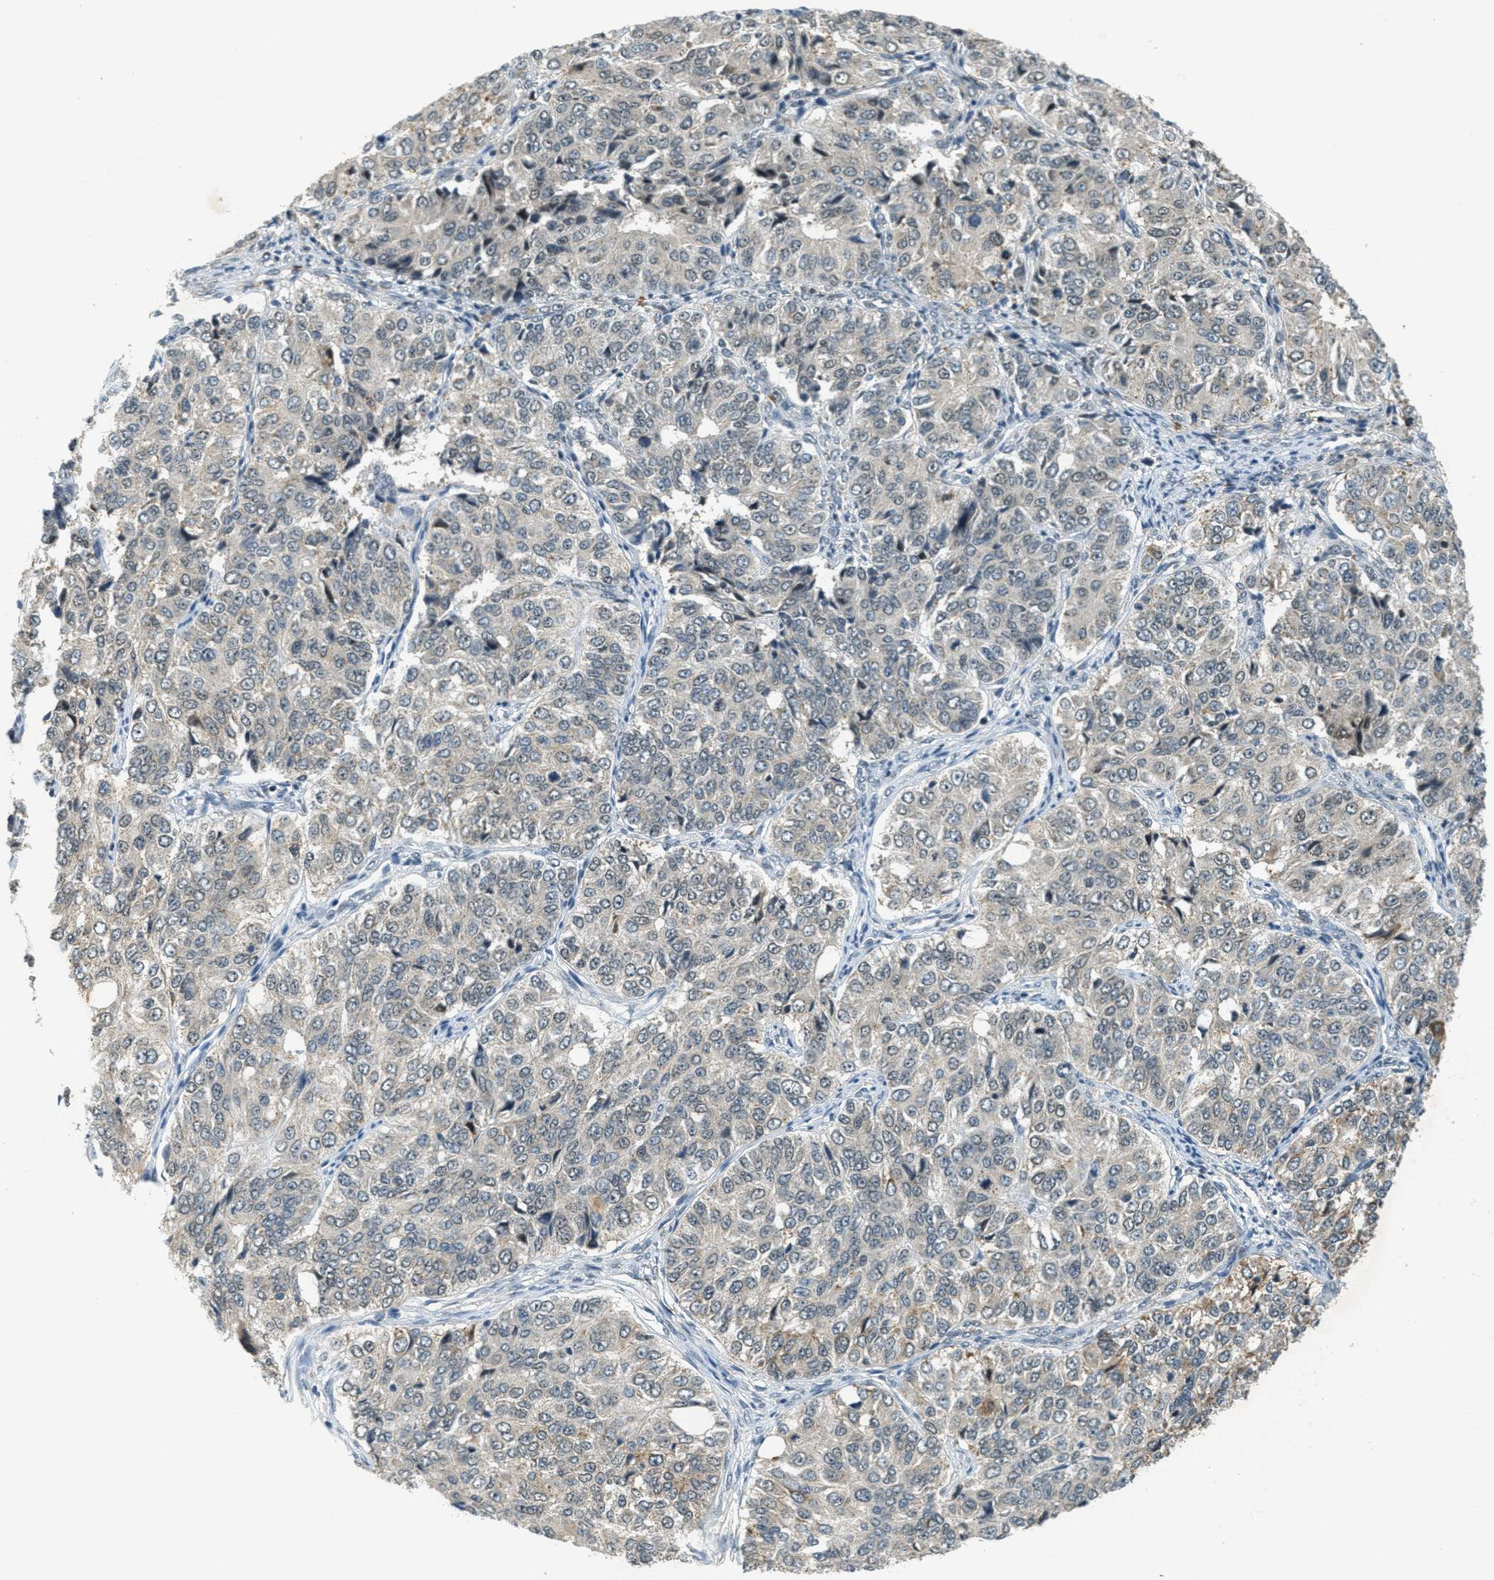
{"staining": {"intensity": "weak", "quantity": "<25%", "location": "cytoplasmic/membranous"}, "tissue": "ovarian cancer", "cell_type": "Tumor cells", "image_type": "cancer", "snomed": [{"axis": "morphology", "description": "Carcinoma, endometroid"}, {"axis": "topography", "description": "Ovary"}], "caption": "Immunohistochemical staining of human ovarian endometroid carcinoma exhibits no significant expression in tumor cells. (DAB (3,3'-diaminobenzidine) immunohistochemistry (IHC), high magnification).", "gene": "TCF20", "patient": {"sex": "female", "age": 51}}